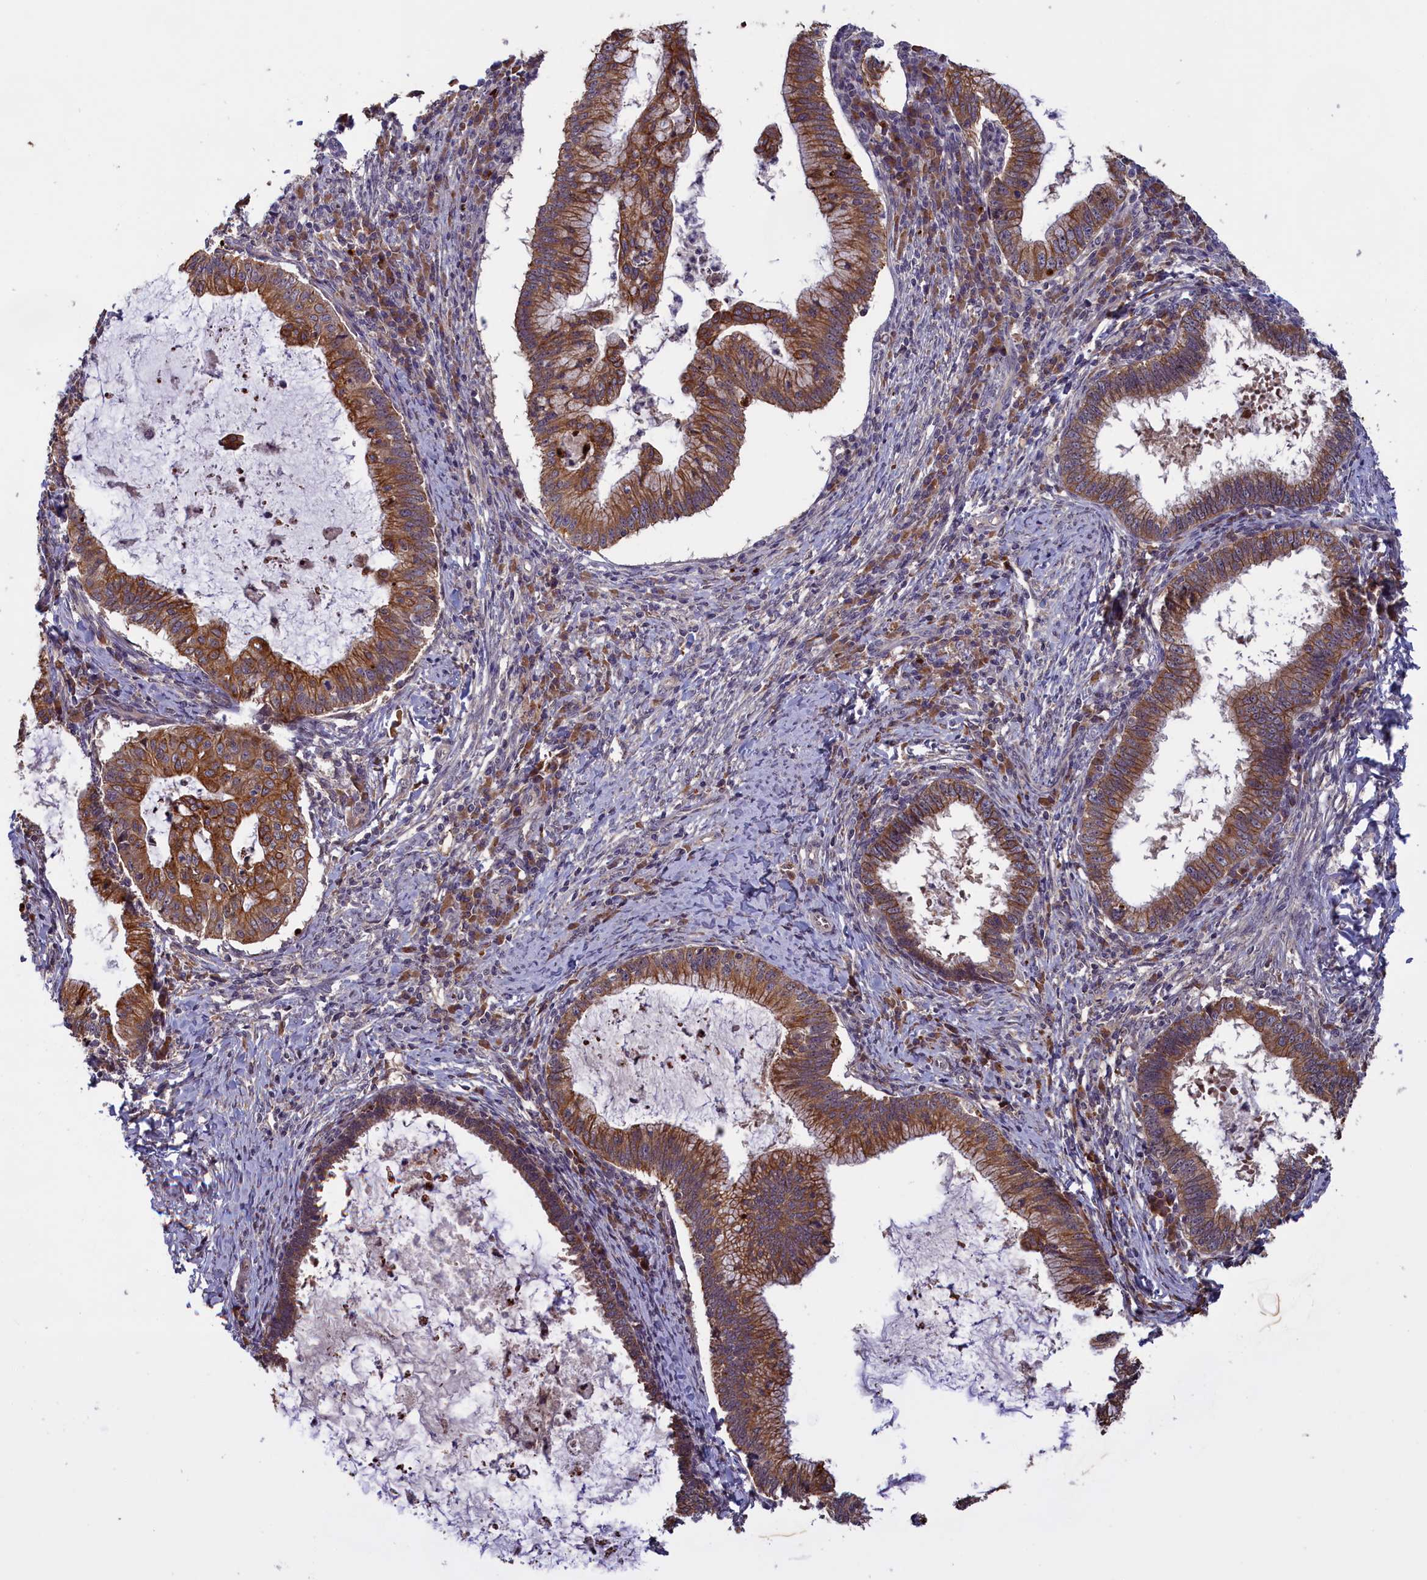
{"staining": {"intensity": "moderate", "quantity": ">75%", "location": "cytoplasmic/membranous"}, "tissue": "cervical cancer", "cell_type": "Tumor cells", "image_type": "cancer", "snomed": [{"axis": "morphology", "description": "Adenocarcinoma, NOS"}, {"axis": "topography", "description": "Cervix"}], "caption": "Immunohistochemical staining of cervical cancer (adenocarcinoma) exhibits moderate cytoplasmic/membranous protein expression in about >75% of tumor cells. The staining was performed using DAB to visualize the protein expression in brown, while the nuclei were stained in blue with hematoxylin (Magnification: 20x).", "gene": "DENND1B", "patient": {"sex": "female", "age": 36}}